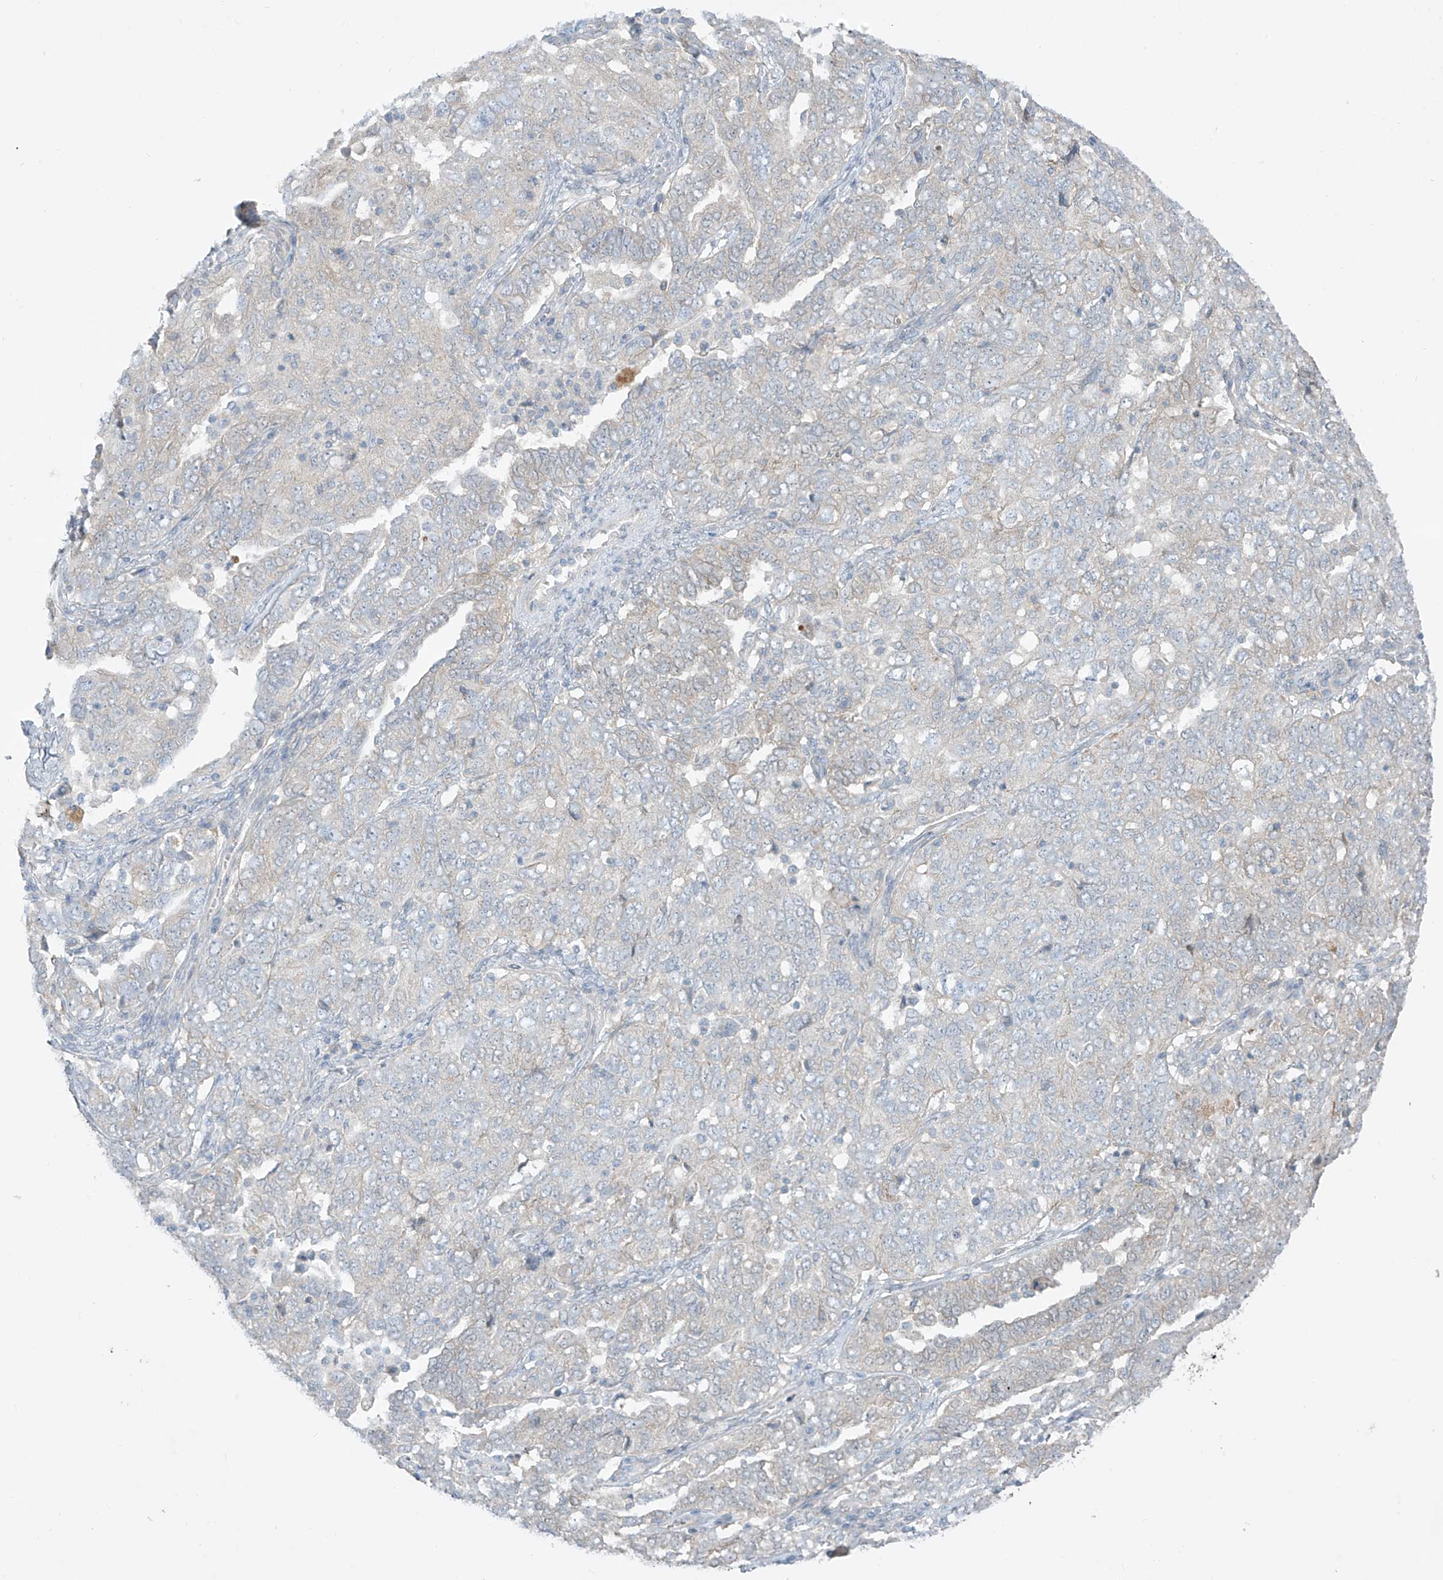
{"staining": {"intensity": "negative", "quantity": "none", "location": "none"}, "tissue": "ovarian cancer", "cell_type": "Tumor cells", "image_type": "cancer", "snomed": [{"axis": "morphology", "description": "Carcinoma, endometroid"}, {"axis": "topography", "description": "Ovary"}], "caption": "Immunohistochemical staining of ovarian cancer (endometroid carcinoma) reveals no significant positivity in tumor cells.", "gene": "EIPR1", "patient": {"sex": "female", "age": 62}}